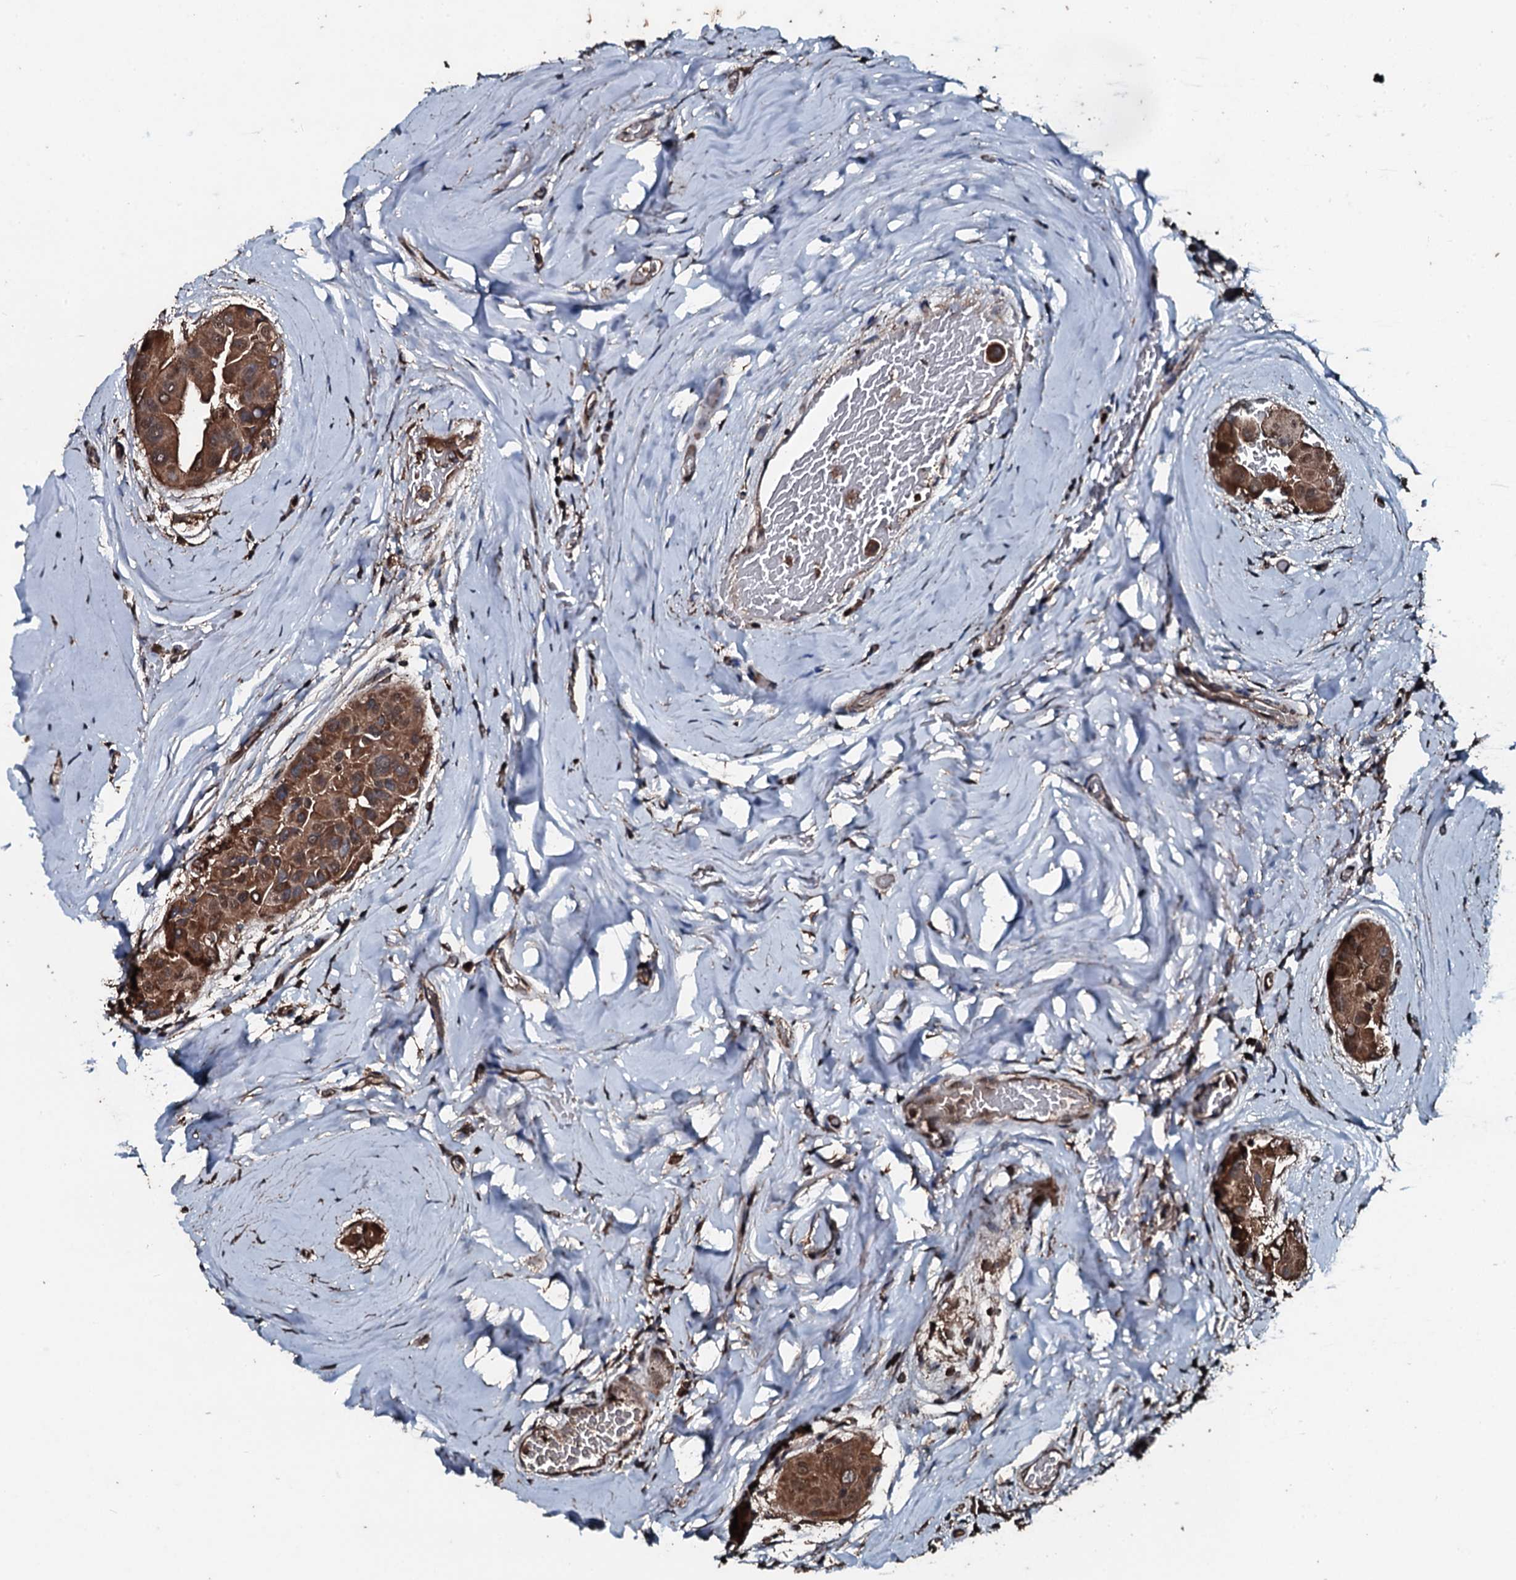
{"staining": {"intensity": "moderate", "quantity": ">75%", "location": "cytoplasmic/membranous"}, "tissue": "thyroid cancer", "cell_type": "Tumor cells", "image_type": "cancer", "snomed": [{"axis": "morphology", "description": "Papillary adenocarcinoma, NOS"}, {"axis": "topography", "description": "Thyroid gland"}], "caption": "The micrograph exhibits immunohistochemical staining of thyroid cancer (papillary adenocarcinoma). There is moderate cytoplasmic/membranous staining is appreciated in approximately >75% of tumor cells.", "gene": "FAAP24", "patient": {"sex": "male", "age": 33}}